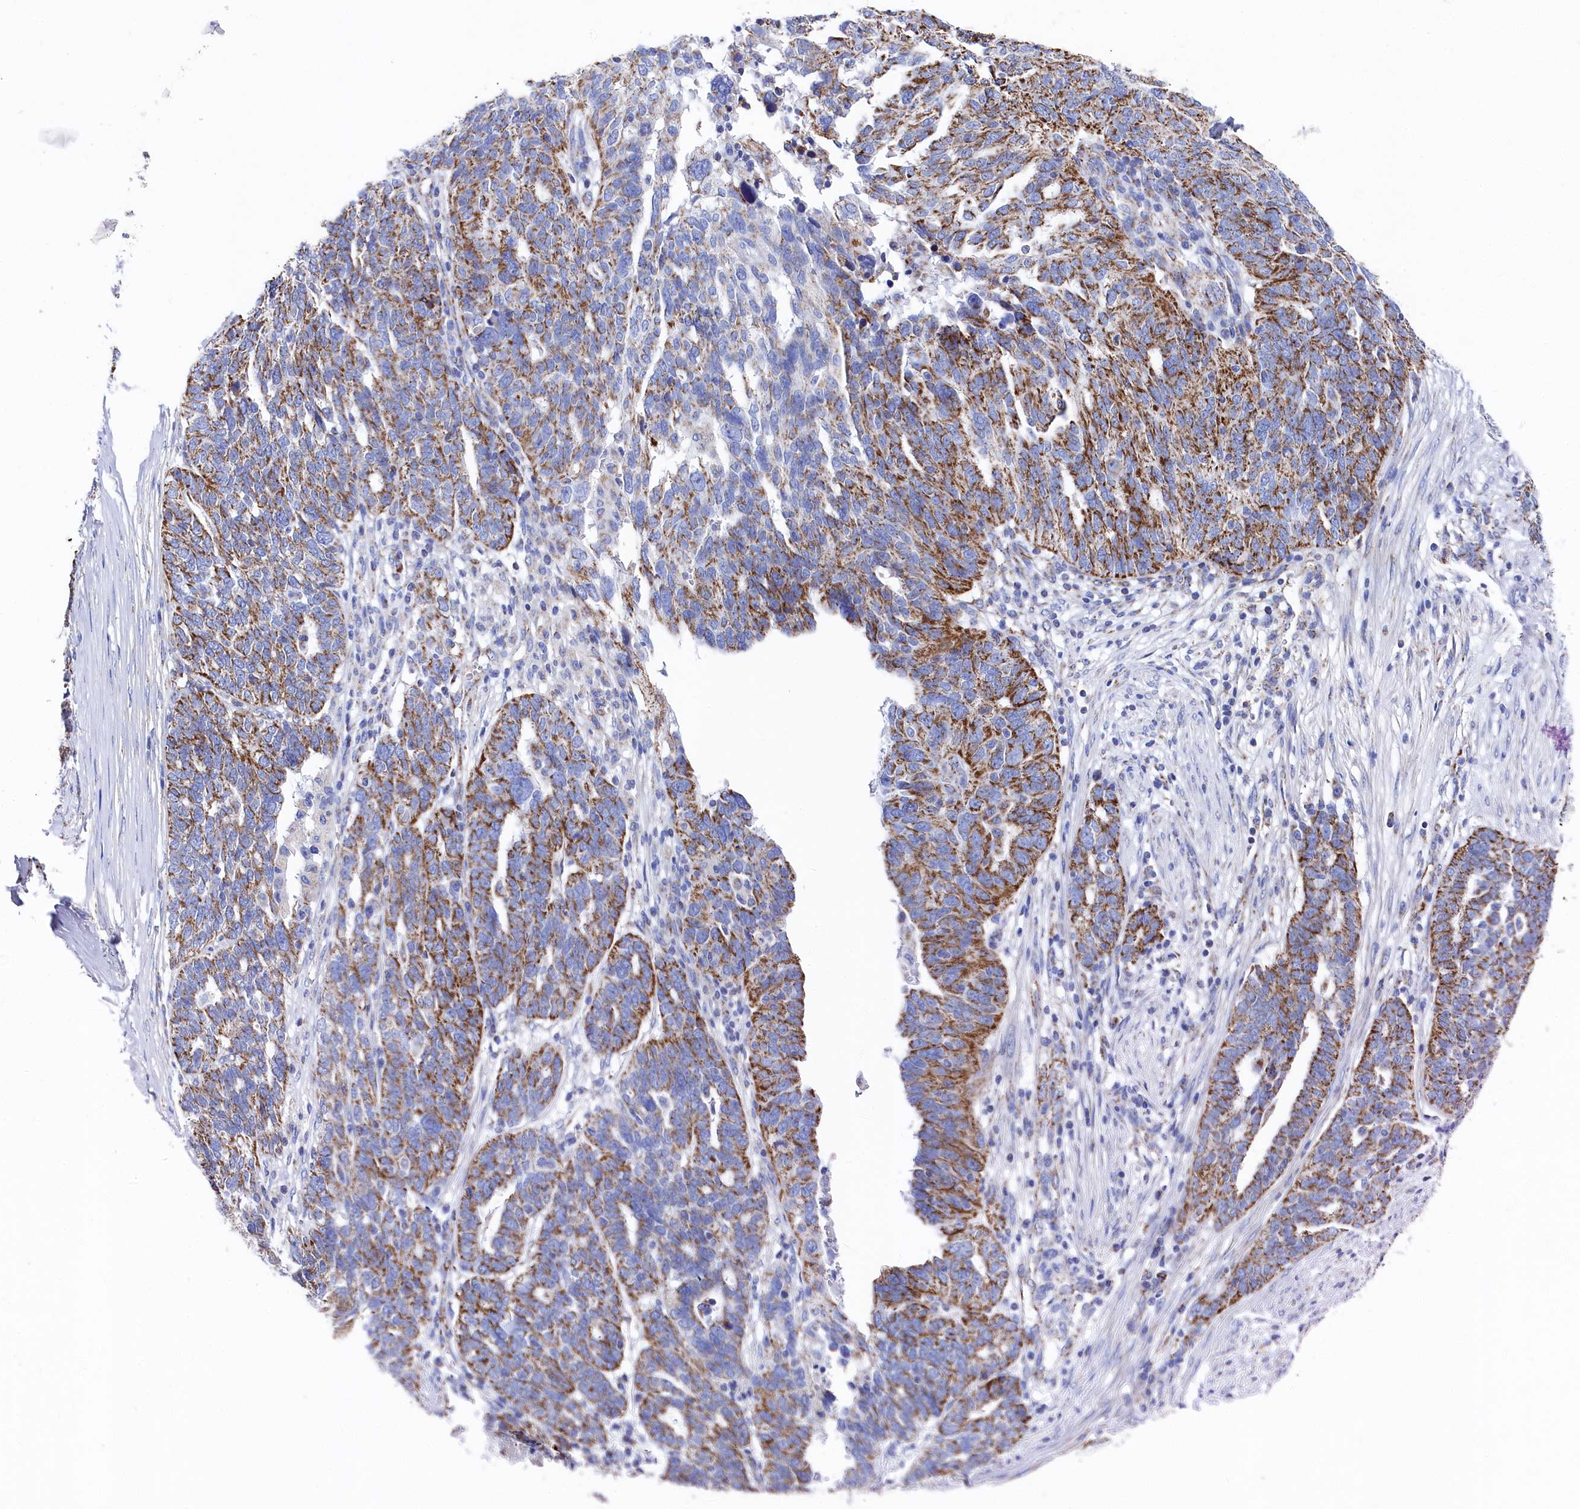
{"staining": {"intensity": "moderate", "quantity": ">75%", "location": "cytoplasmic/membranous"}, "tissue": "ovarian cancer", "cell_type": "Tumor cells", "image_type": "cancer", "snomed": [{"axis": "morphology", "description": "Cystadenocarcinoma, serous, NOS"}, {"axis": "topography", "description": "Ovary"}], "caption": "The immunohistochemical stain labels moderate cytoplasmic/membranous expression in tumor cells of ovarian cancer (serous cystadenocarcinoma) tissue. The staining was performed using DAB (3,3'-diaminobenzidine) to visualize the protein expression in brown, while the nuclei were stained in blue with hematoxylin (Magnification: 20x).", "gene": "MMAB", "patient": {"sex": "female", "age": 59}}